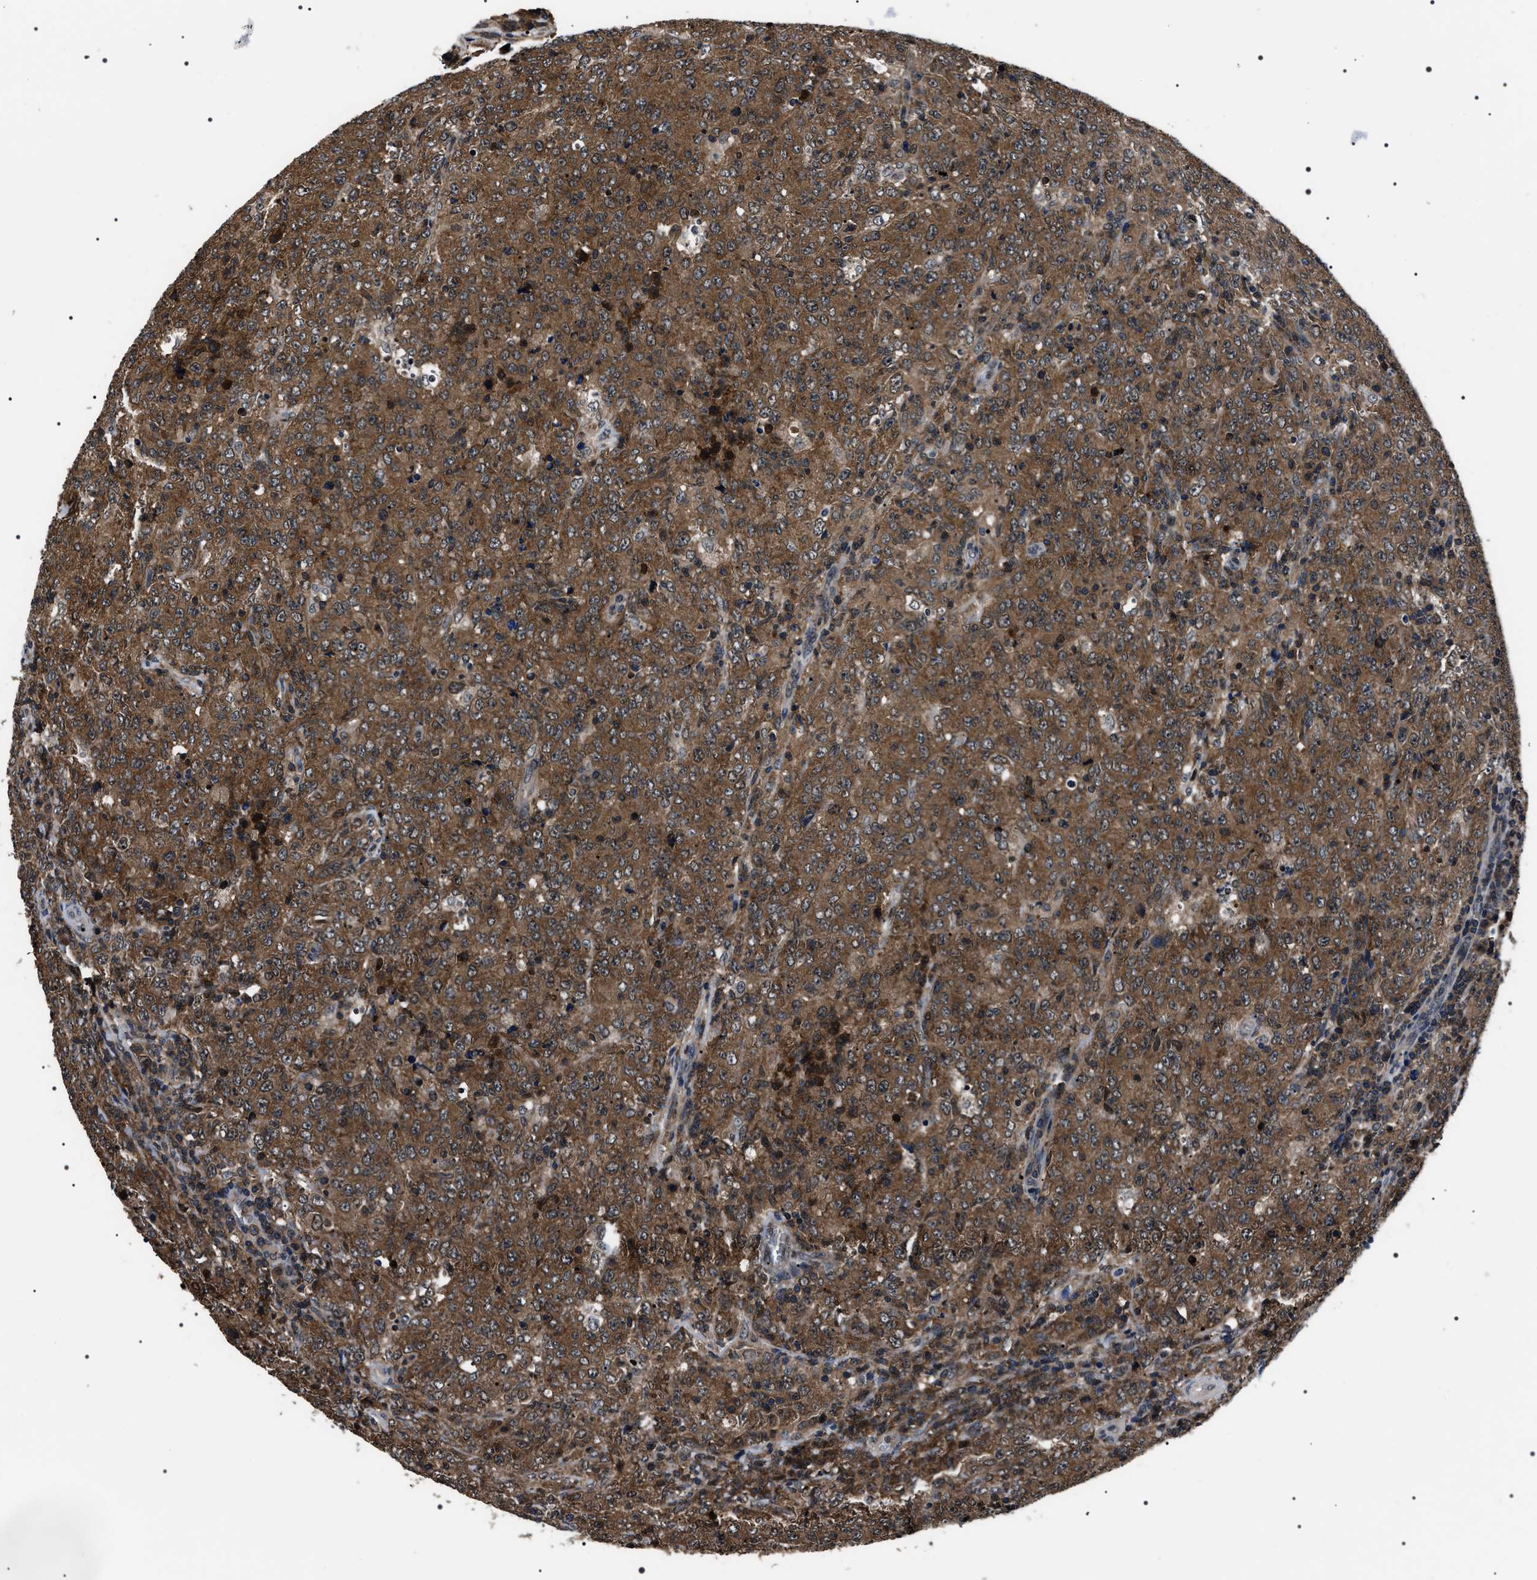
{"staining": {"intensity": "moderate", "quantity": ">75%", "location": "cytoplasmic/membranous"}, "tissue": "lymphoma", "cell_type": "Tumor cells", "image_type": "cancer", "snomed": [{"axis": "morphology", "description": "Malignant lymphoma, non-Hodgkin's type, High grade"}, {"axis": "topography", "description": "Tonsil"}], "caption": "Malignant lymphoma, non-Hodgkin's type (high-grade) stained with a protein marker reveals moderate staining in tumor cells.", "gene": "SIPA1", "patient": {"sex": "female", "age": 36}}